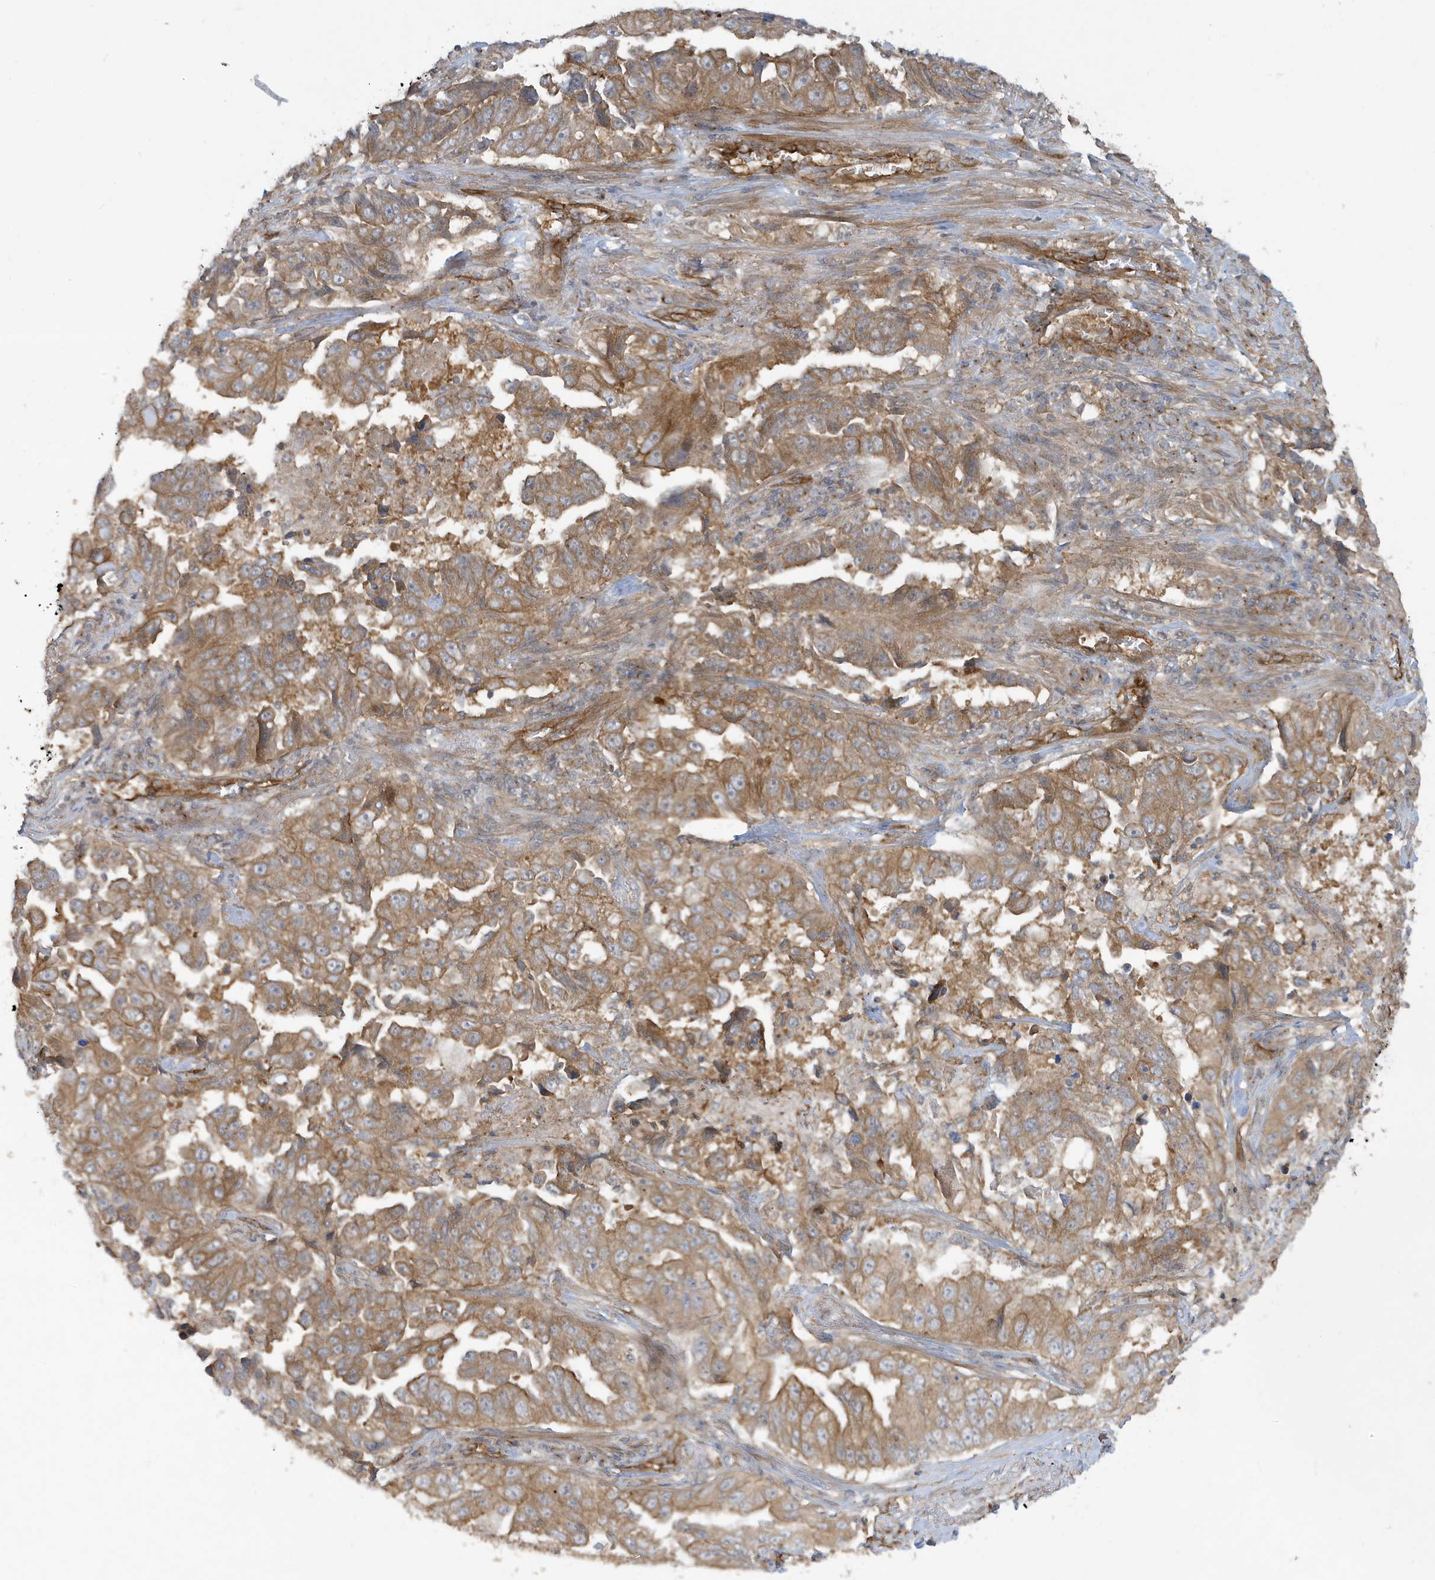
{"staining": {"intensity": "moderate", "quantity": ">75%", "location": "cytoplasmic/membranous"}, "tissue": "lung cancer", "cell_type": "Tumor cells", "image_type": "cancer", "snomed": [{"axis": "morphology", "description": "Adenocarcinoma, NOS"}, {"axis": "topography", "description": "Lung"}], "caption": "Immunohistochemical staining of lung adenocarcinoma displays medium levels of moderate cytoplasmic/membranous protein expression in approximately >75% of tumor cells.", "gene": "ATP23", "patient": {"sex": "female", "age": 51}}